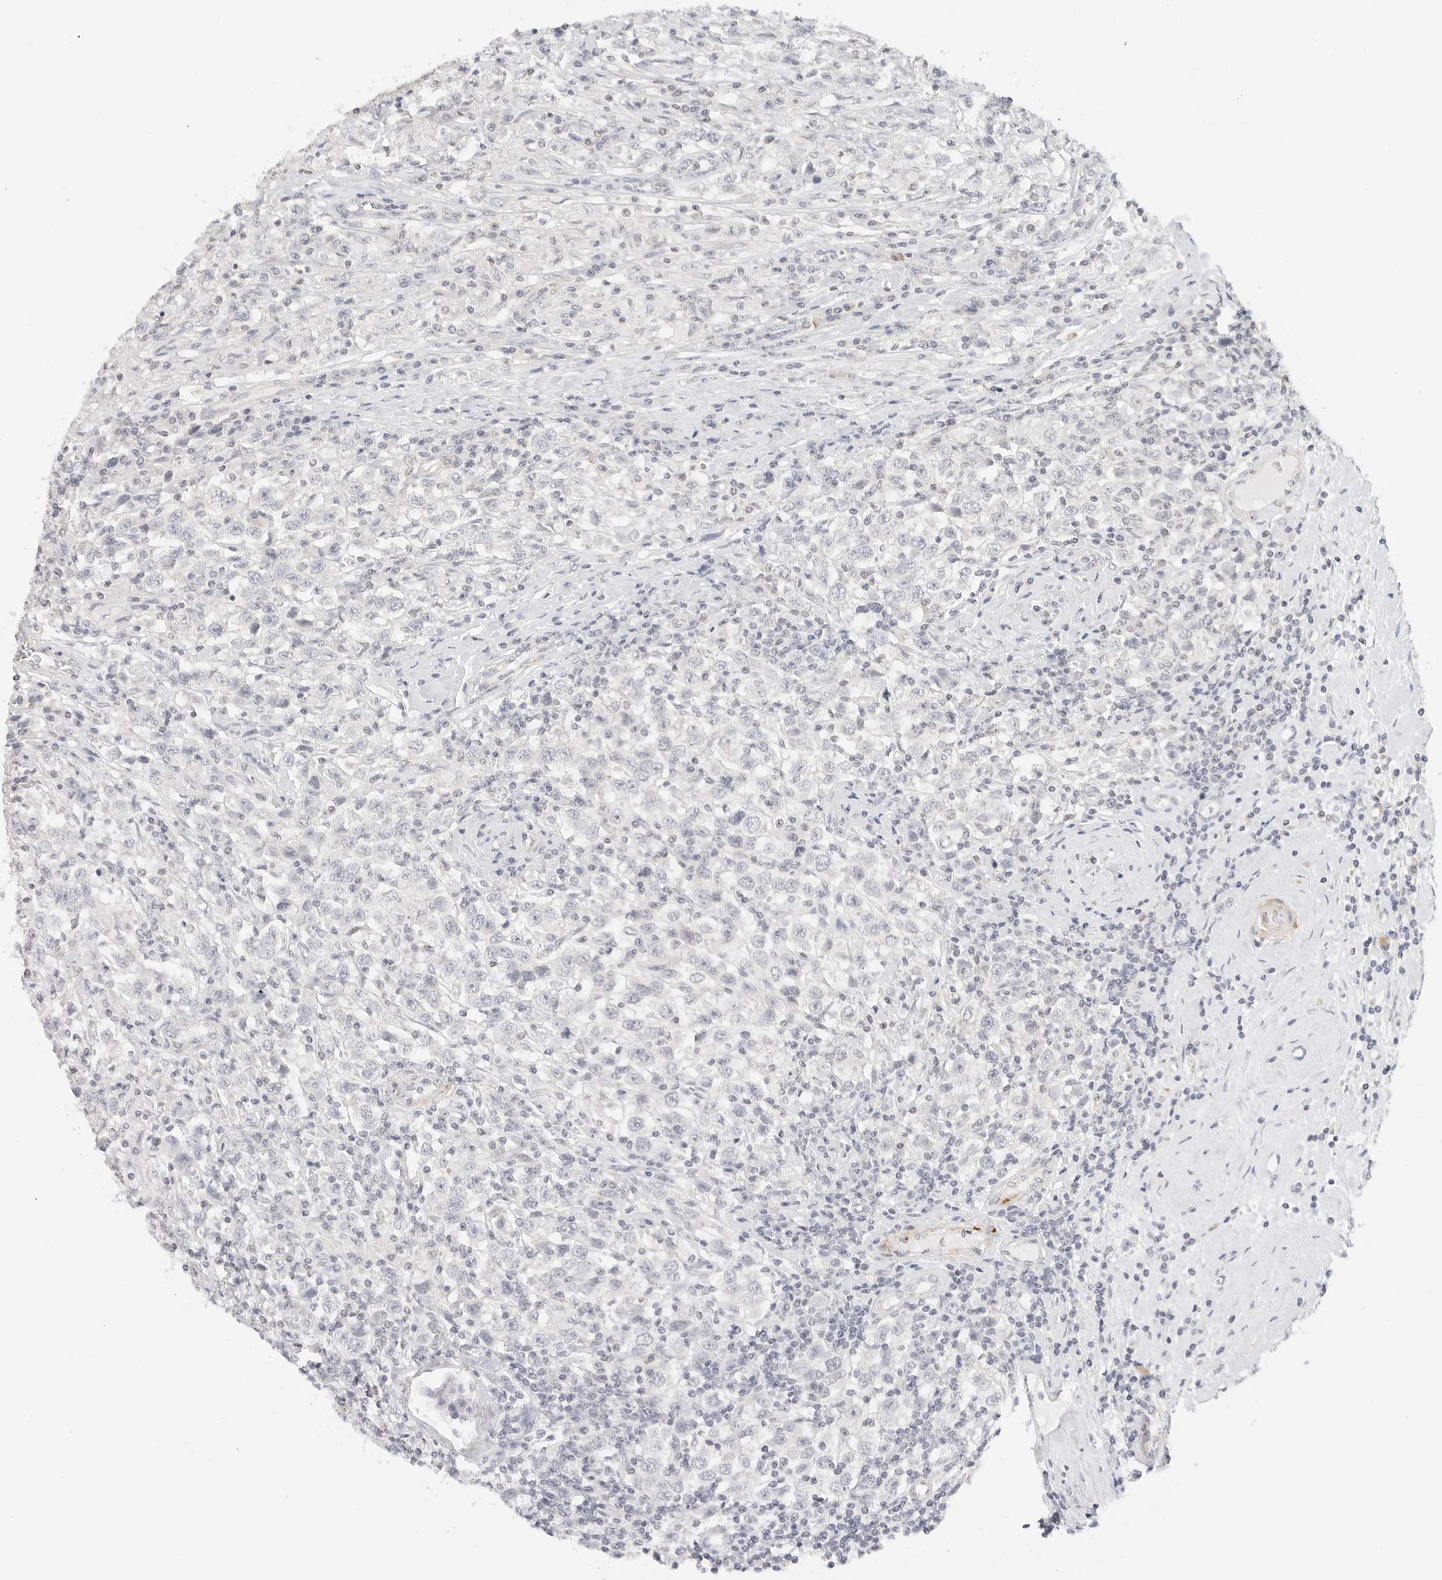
{"staining": {"intensity": "negative", "quantity": "none", "location": "none"}, "tissue": "testis cancer", "cell_type": "Tumor cells", "image_type": "cancer", "snomed": [{"axis": "morphology", "description": "Seminoma, NOS"}, {"axis": "topography", "description": "Testis"}], "caption": "Micrograph shows no significant protein staining in tumor cells of testis cancer (seminoma).", "gene": "PCDH19", "patient": {"sex": "male", "age": 41}}